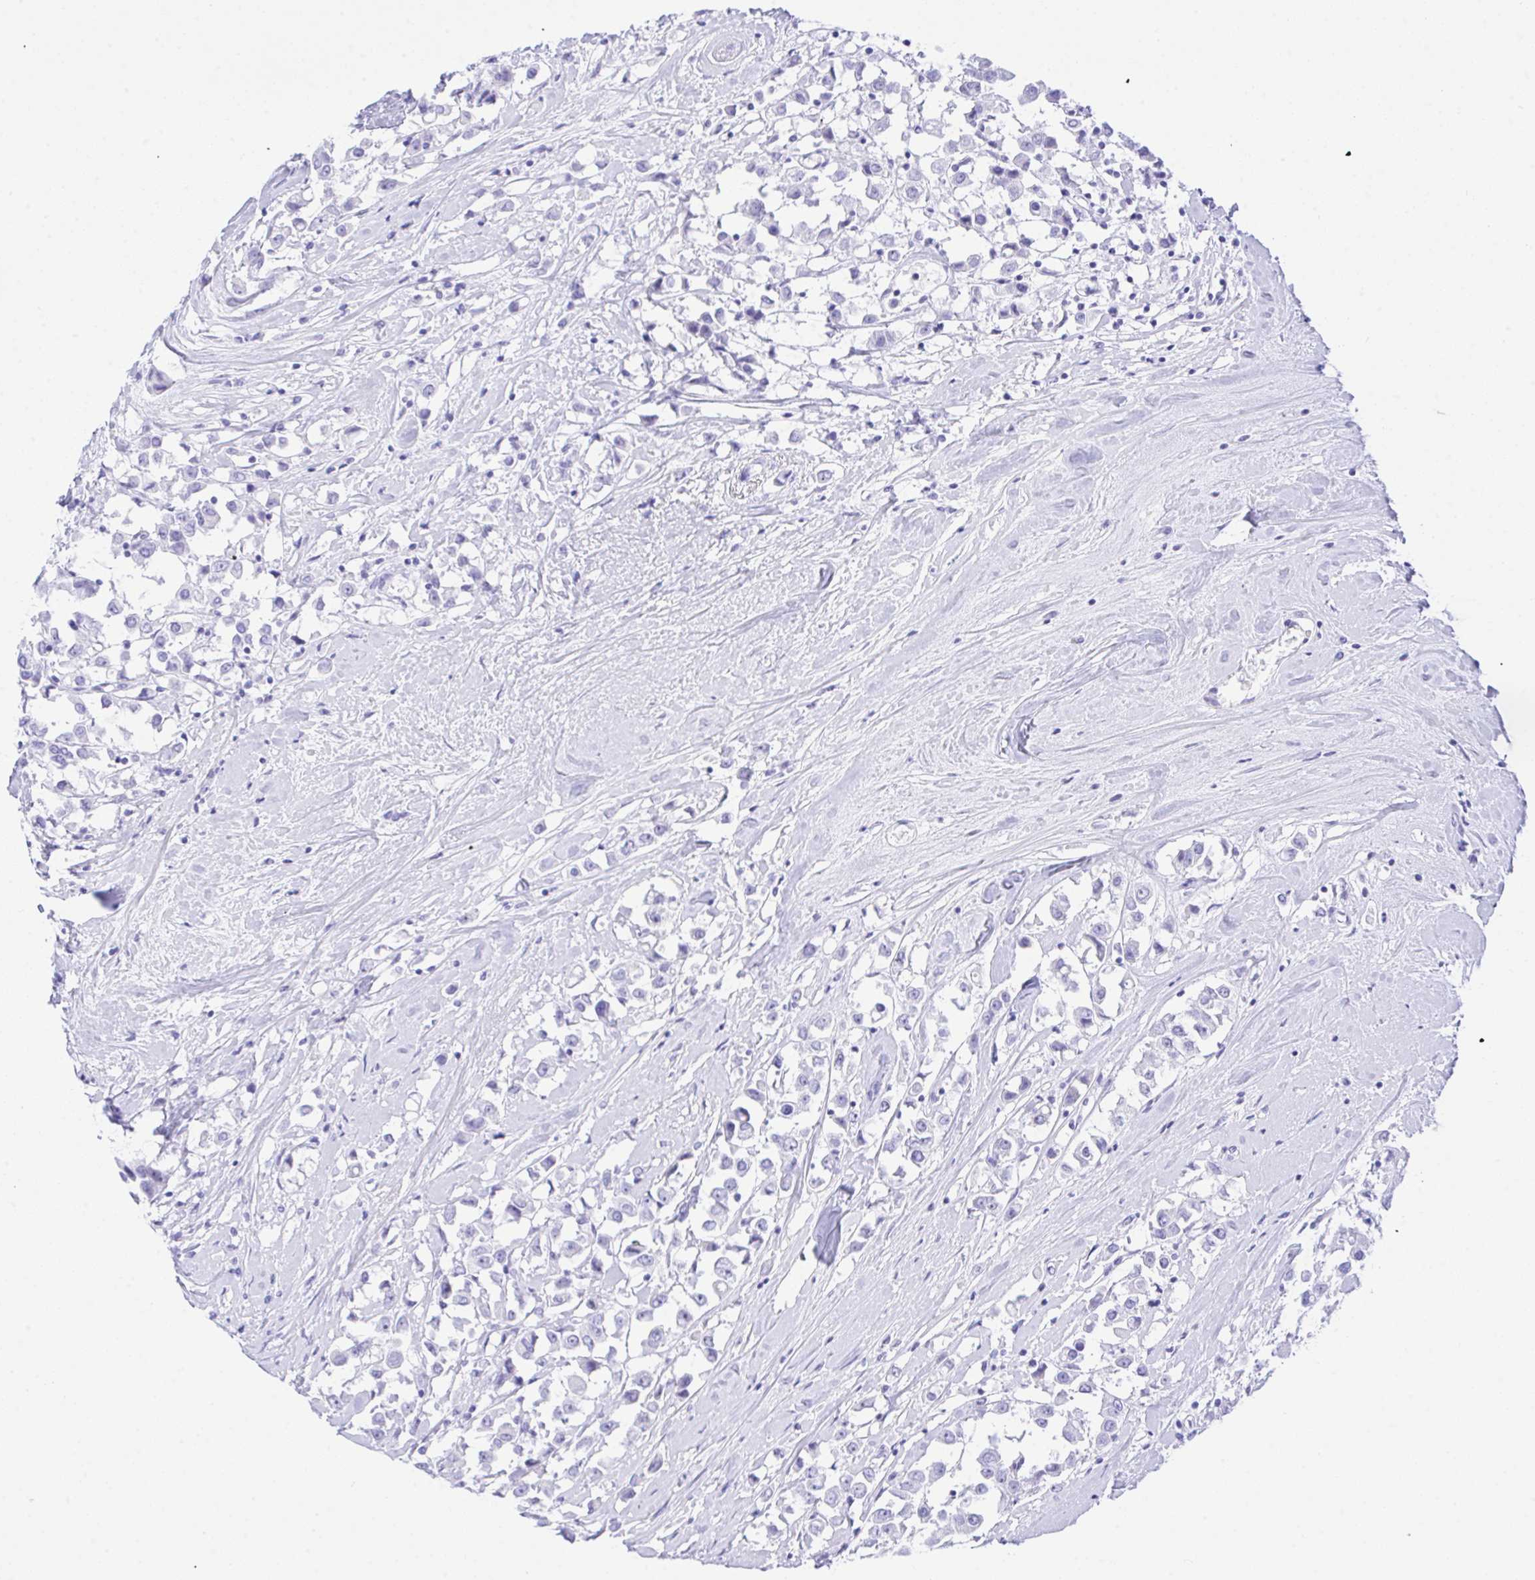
{"staining": {"intensity": "negative", "quantity": "none", "location": "none"}, "tissue": "breast cancer", "cell_type": "Tumor cells", "image_type": "cancer", "snomed": [{"axis": "morphology", "description": "Duct carcinoma"}, {"axis": "topography", "description": "Breast"}], "caption": "A photomicrograph of breast cancer (invasive ductal carcinoma) stained for a protein exhibits no brown staining in tumor cells.", "gene": "SELENOV", "patient": {"sex": "female", "age": 61}}